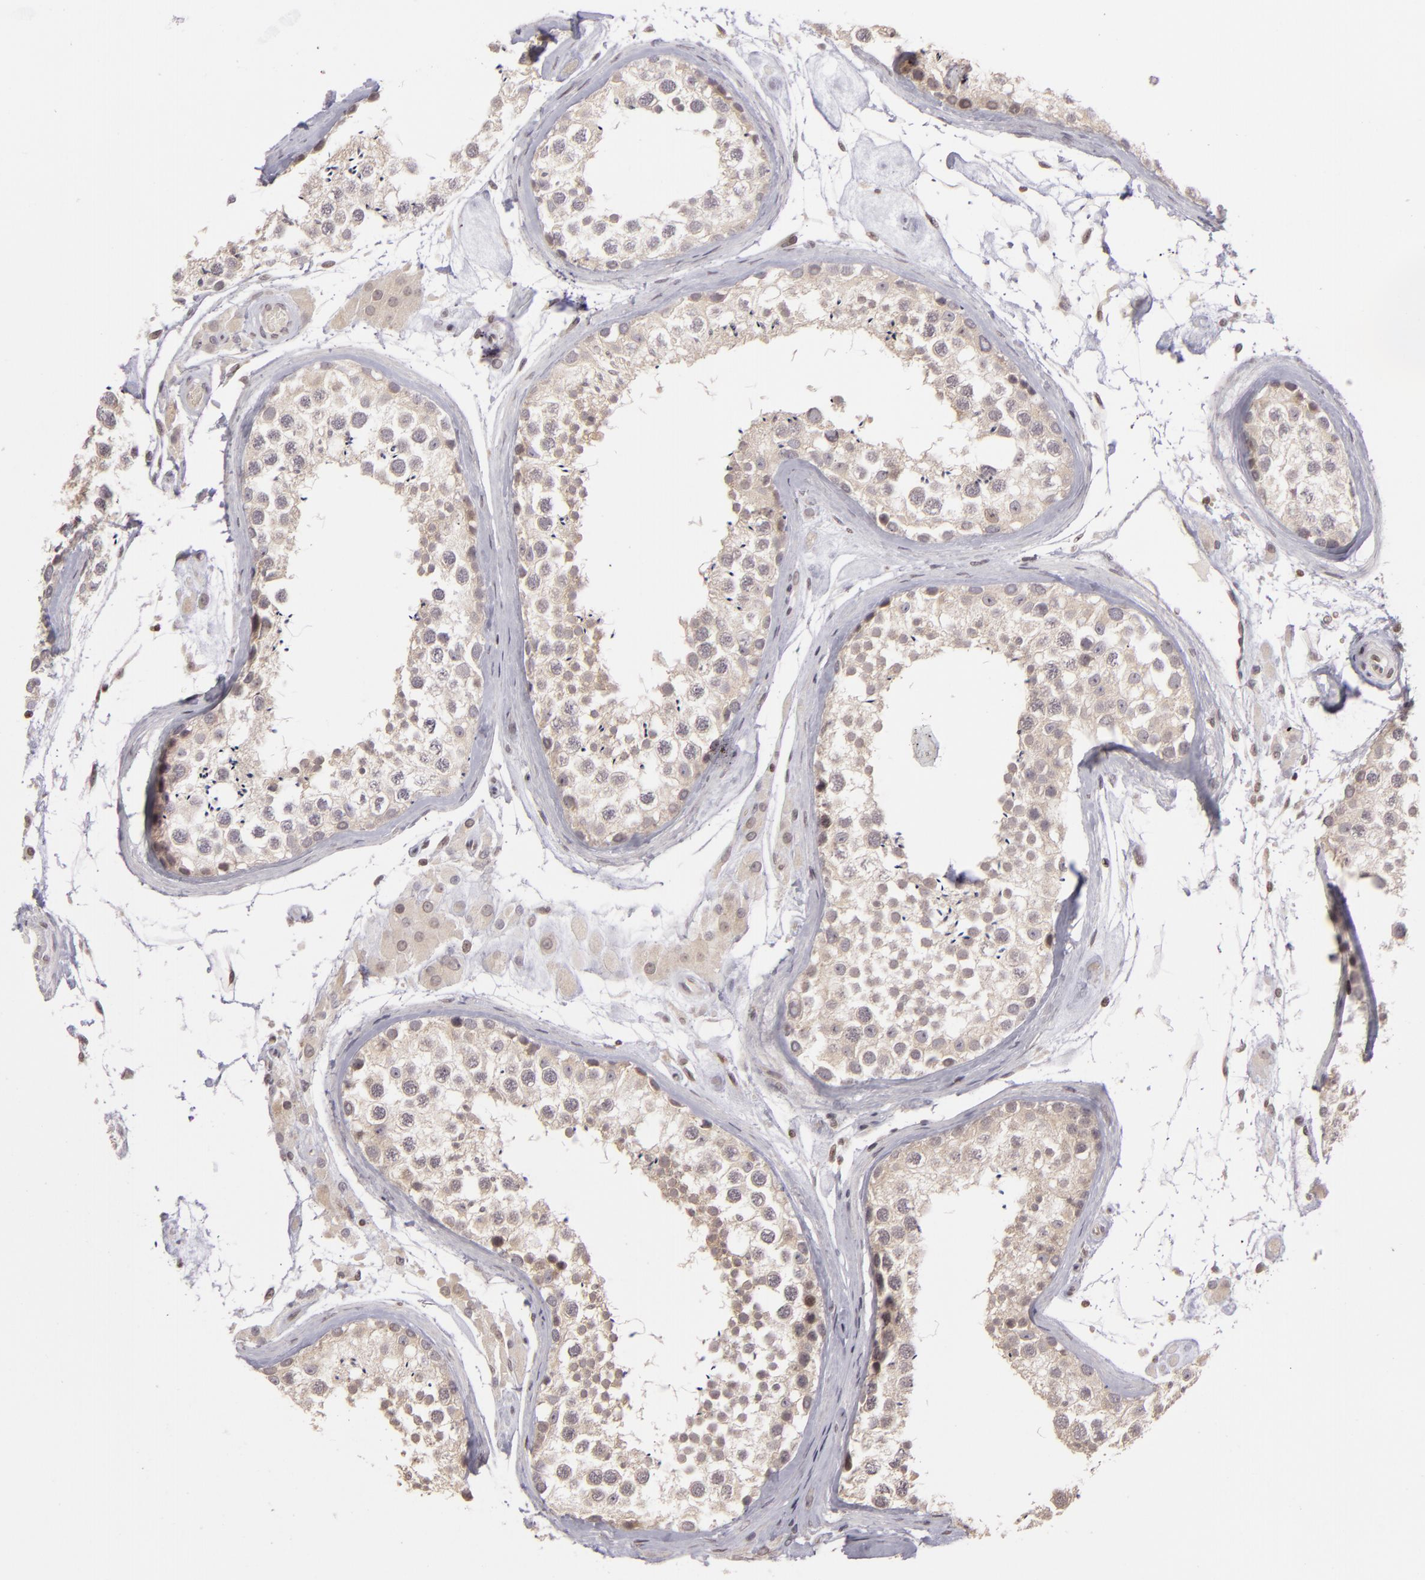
{"staining": {"intensity": "negative", "quantity": "none", "location": "none"}, "tissue": "testis", "cell_type": "Cells in seminiferous ducts", "image_type": "normal", "snomed": [{"axis": "morphology", "description": "Normal tissue, NOS"}, {"axis": "topography", "description": "Testis"}], "caption": "A high-resolution micrograph shows immunohistochemistry staining of normal testis, which demonstrates no significant positivity in cells in seminiferous ducts. (DAB (3,3'-diaminobenzidine) immunohistochemistry (IHC) with hematoxylin counter stain).", "gene": "AKAP6", "patient": {"sex": "male", "age": 46}}